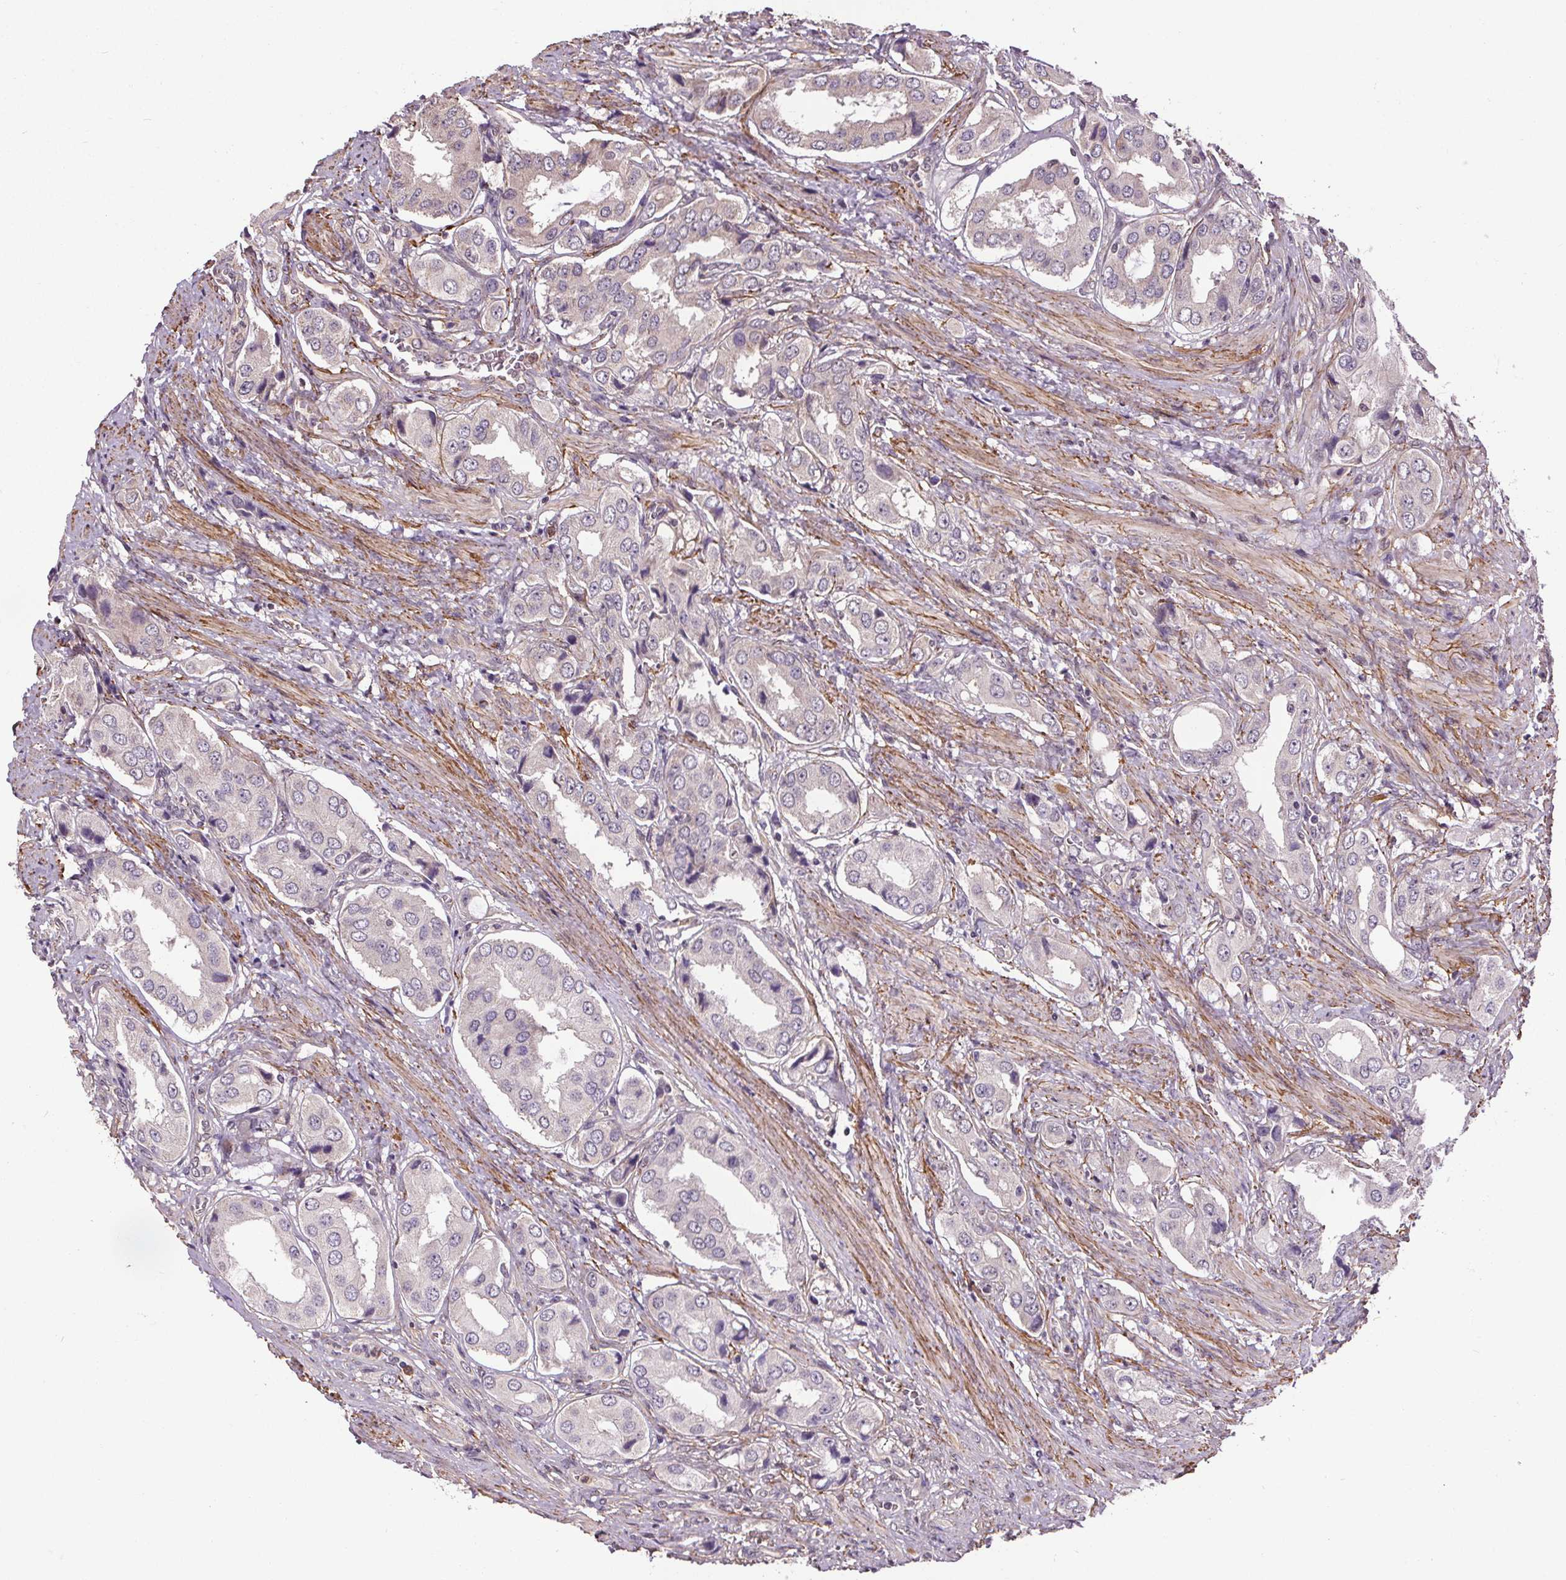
{"staining": {"intensity": "negative", "quantity": "none", "location": "none"}, "tissue": "prostate cancer", "cell_type": "Tumor cells", "image_type": "cancer", "snomed": [{"axis": "morphology", "description": "Adenocarcinoma, NOS"}, {"axis": "topography", "description": "Prostate"}], "caption": "Tumor cells are negative for protein expression in human prostate cancer (adenocarcinoma).", "gene": "KIAA0232", "patient": {"sex": "male", "age": 63}}